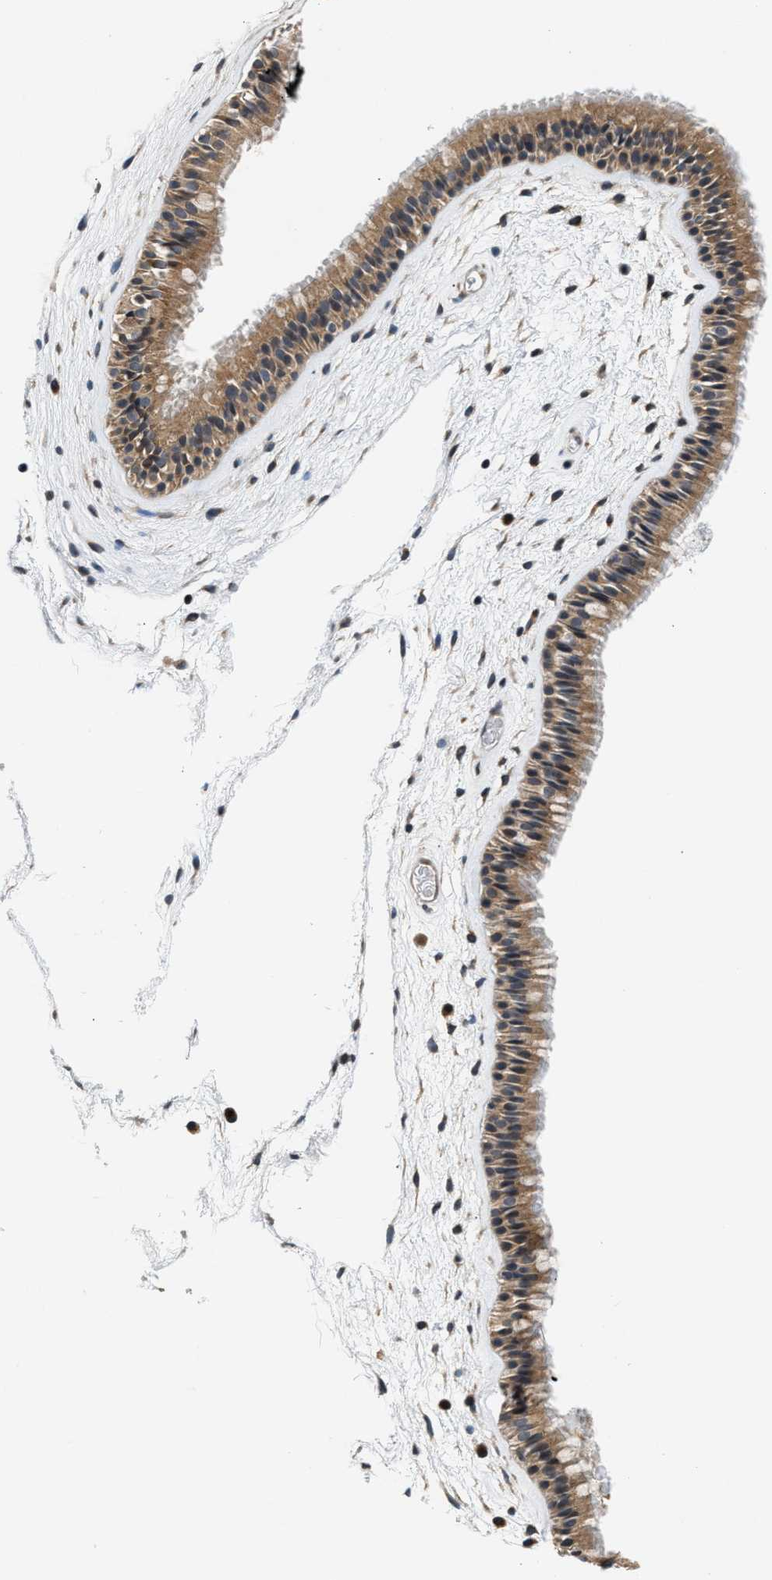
{"staining": {"intensity": "moderate", "quantity": ">75%", "location": "cytoplasmic/membranous,nuclear"}, "tissue": "nasopharynx", "cell_type": "Respiratory epithelial cells", "image_type": "normal", "snomed": [{"axis": "morphology", "description": "Normal tissue, NOS"}, {"axis": "morphology", "description": "Inflammation, NOS"}, {"axis": "topography", "description": "Nasopharynx"}], "caption": "Immunohistochemistry (IHC) of benign nasopharynx shows medium levels of moderate cytoplasmic/membranous,nuclear positivity in approximately >75% of respiratory epithelial cells. (DAB IHC with brightfield microscopy, high magnification).", "gene": "RAB29", "patient": {"sex": "male", "age": 48}}